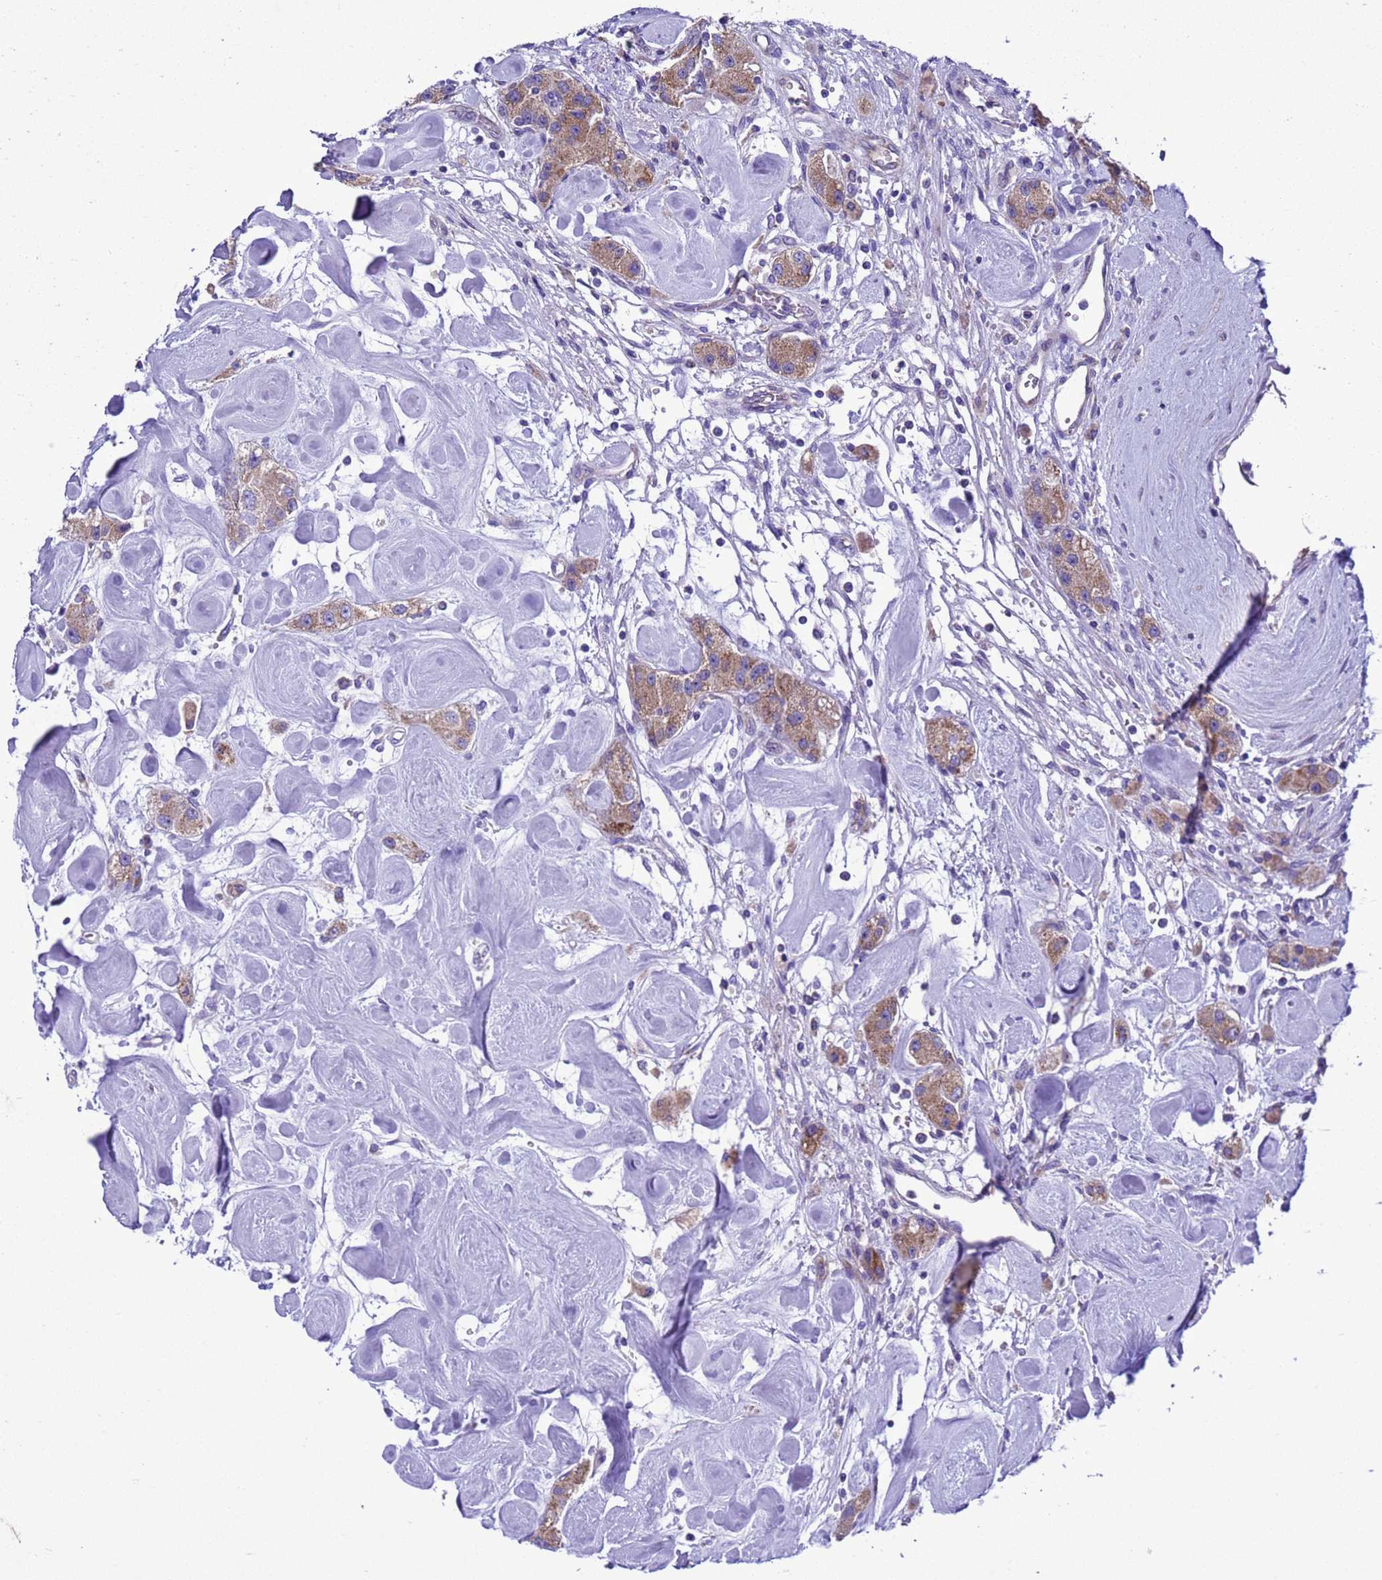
{"staining": {"intensity": "moderate", "quantity": ">75%", "location": "cytoplasmic/membranous"}, "tissue": "carcinoid", "cell_type": "Tumor cells", "image_type": "cancer", "snomed": [{"axis": "morphology", "description": "Carcinoid, malignant, NOS"}, {"axis": "topography", "description": "Pancreas"}], "caption": "Immunohistochemistry image of human carcinoid (malignant) stained for a protein (brown), which exhibits medium levels of moderate cytoplasmic/membranous staining in about >75% of tumor cells.", "gene": "CCDC191", "patient": {"sex": "male", "age": 41}}